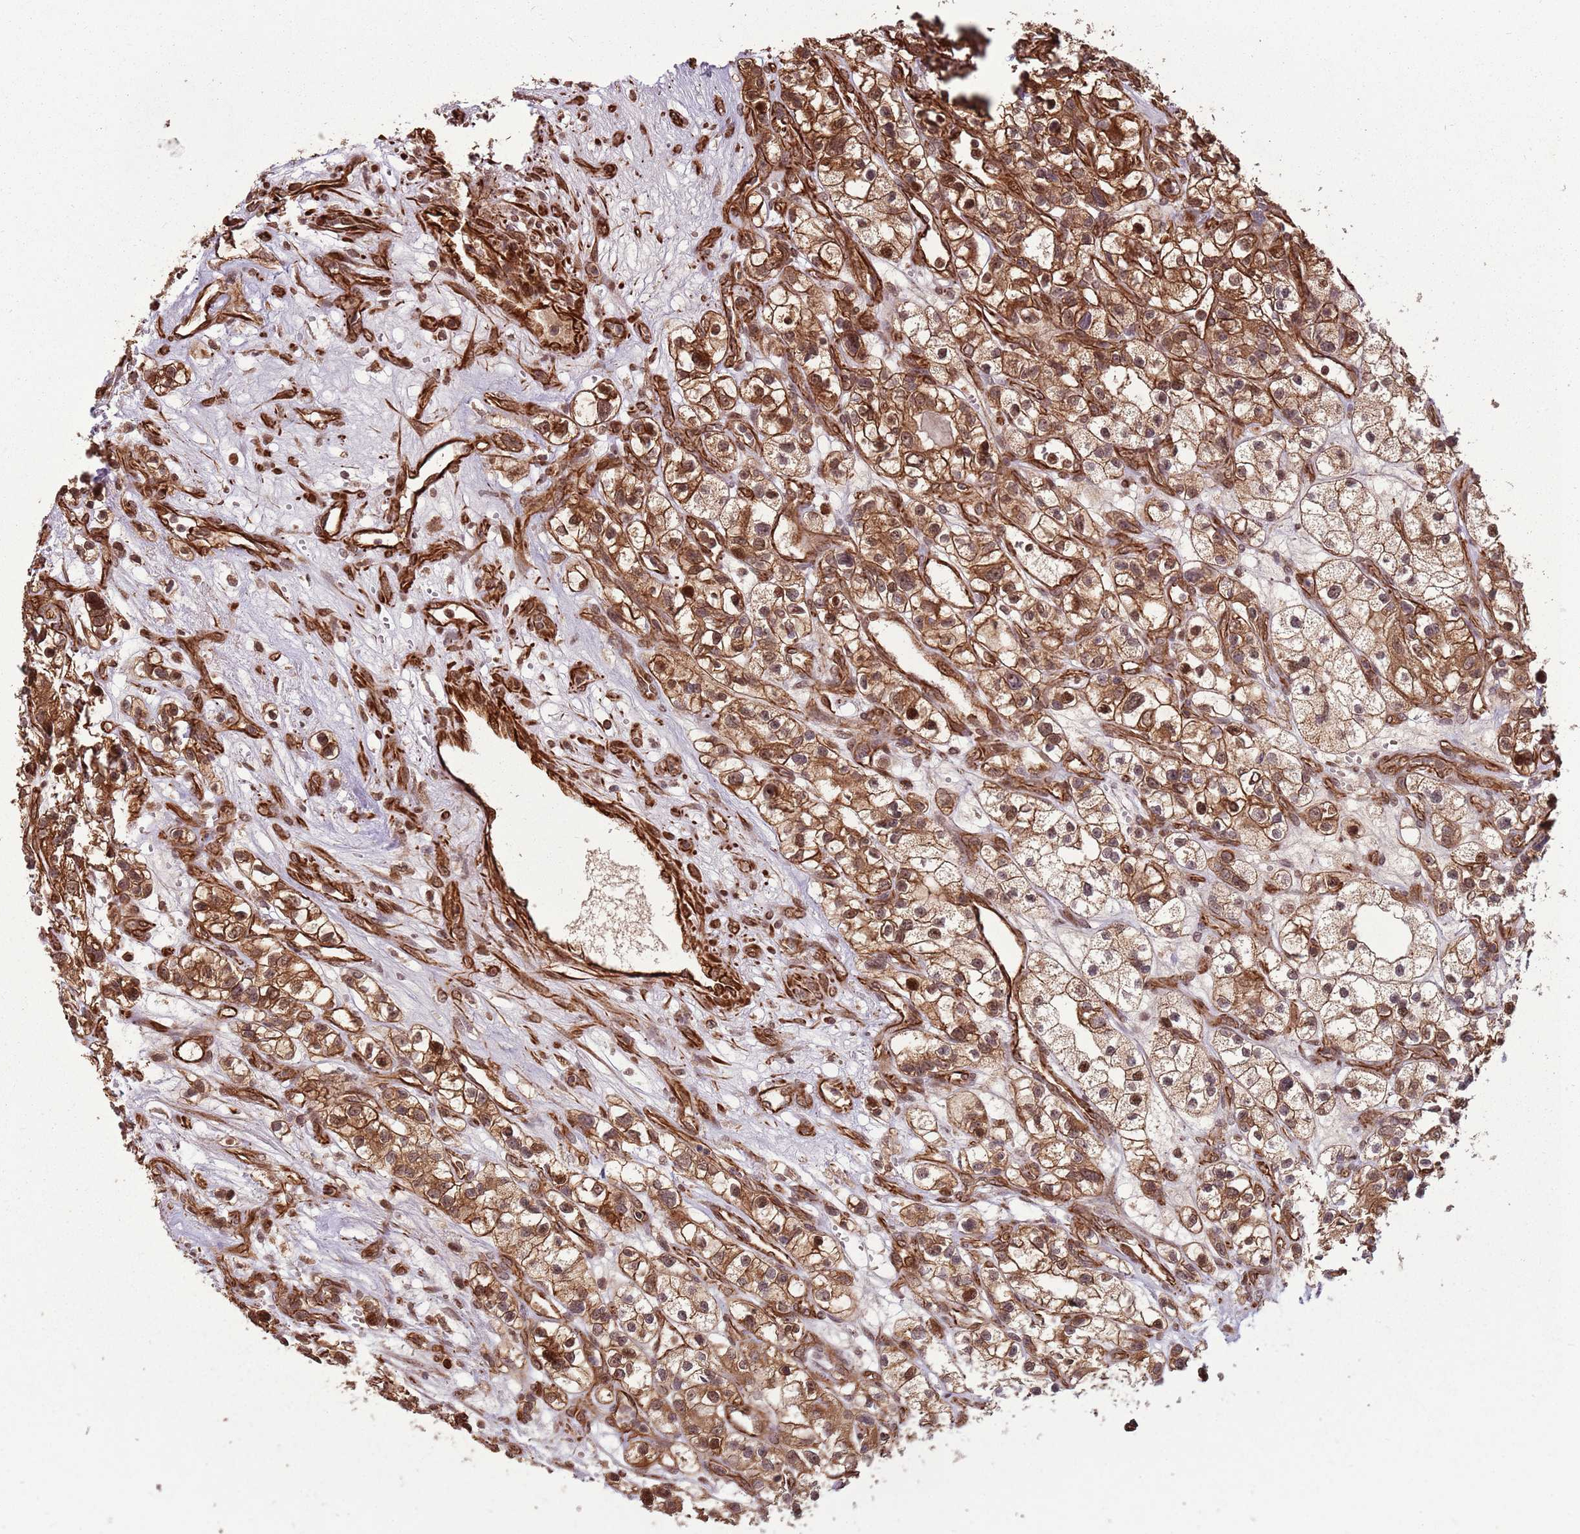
{"staining": {"intensity": "moderate", "quantity": ">75%", "location": "cytoplasmic/membranous,nuclear"}, "tissue": "renal cancer", "cell_type": "Tumor cells", "image_type": "cancer", "snomed": [{"axis": "morphology", "description": "Adenocarcinoma, NOS"}, {"axis": "topography", "description": "Kidney"}], "caption": "Moderate cytoplasmic/membranous and nuclear expression for a protein is appreciated in about >75% of tumor cells of adenocarcinoma (renal) using IHC.", "gene": "ADAMTS3", "patient": {"sex": "female", "age": 57}}